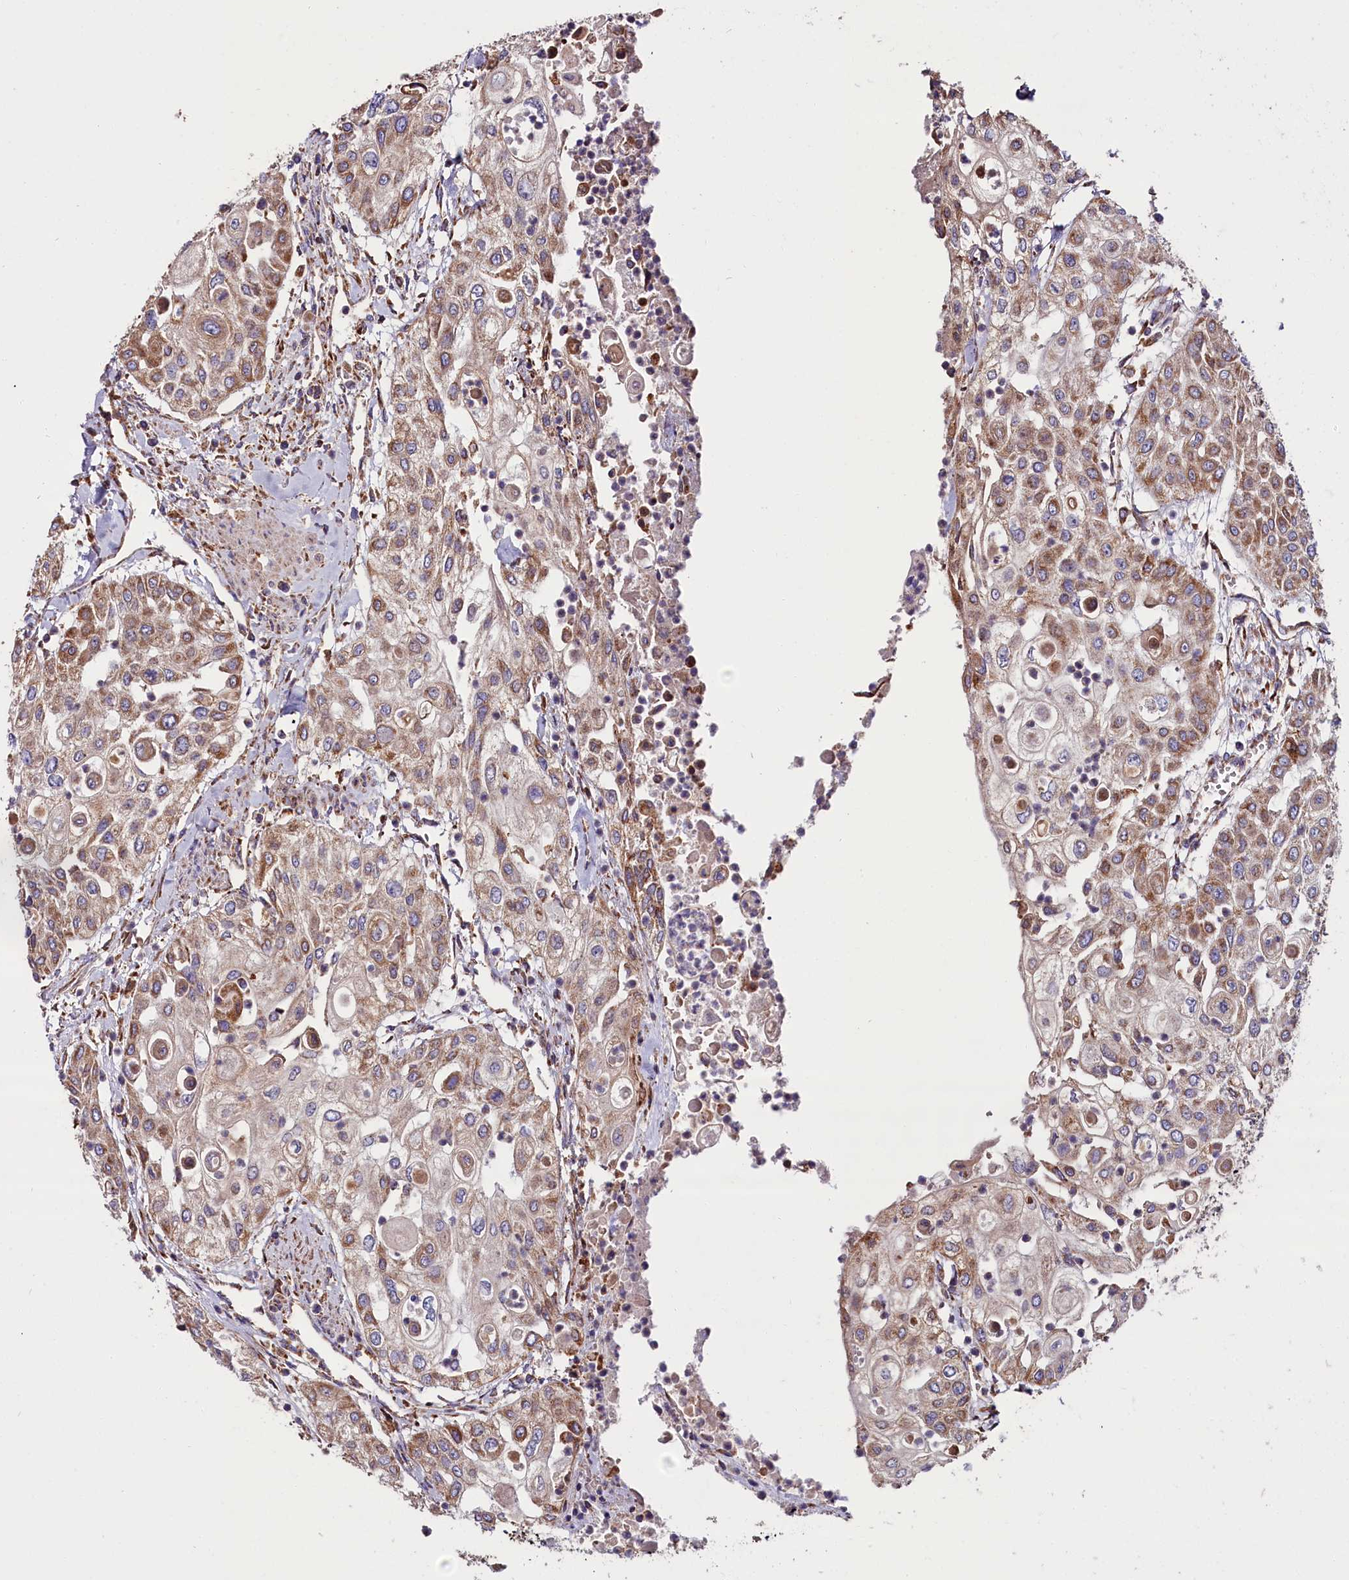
{"staining": {"intensity": "moderate", "quantity": ">75%", "location": "cytoplasmic/membranous"}, "tissue": "urothelial cancer", "cell_type": "Tumor cells", "image_type": "cancer", "snomed": [{"axis": "morphology", "description": "Urothelial carcinoma, High grade"}, {"axis": "topography", "description": "Urinary bladder"}], "caption": "DAB (3,3'-diaminobenzidine) immunohistochemical staining of high-grade urothelial carcinoma exhibits moderate cytoplasmic/membranous protein expression in about >75% of tumor cells.", "gene": "ZSWIM1", "patient": {"sex": "female", "age": 79}}